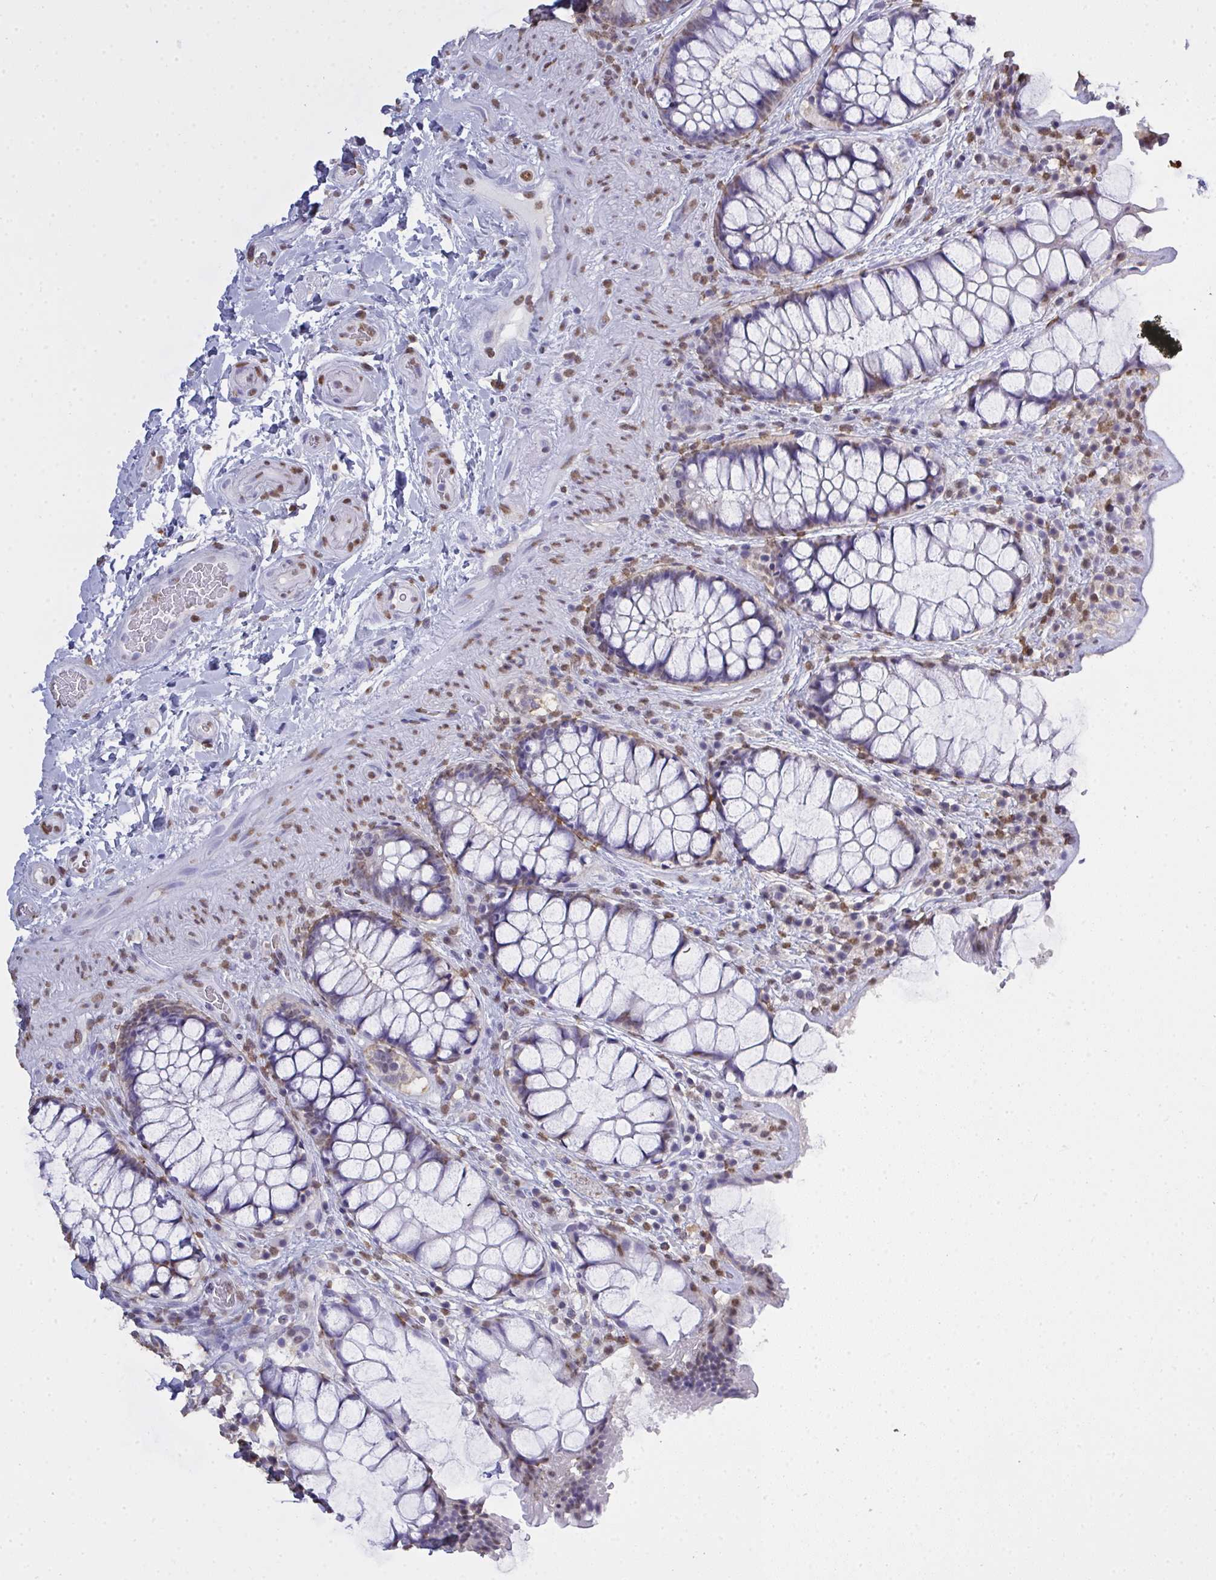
{"staining": {"intensity": "weak", "quantity": "25%-75%", "location": "nuclear"}, "tissue": "rectum", "cell_type": "Glandular cells", "image_type": "normal", "snomed": [{"axis": "morphology", "description": "Normal tissue, NOS"}, {"axis": "topography", "description": "Rectum"}], "caption": "Rectum stained for a protein (brown) displays weak nuclear positive staining in approximately 25%-75% of glandular cells.", "gene": "SEMA6B", "patient": {"sex": "female", "age": 58}}